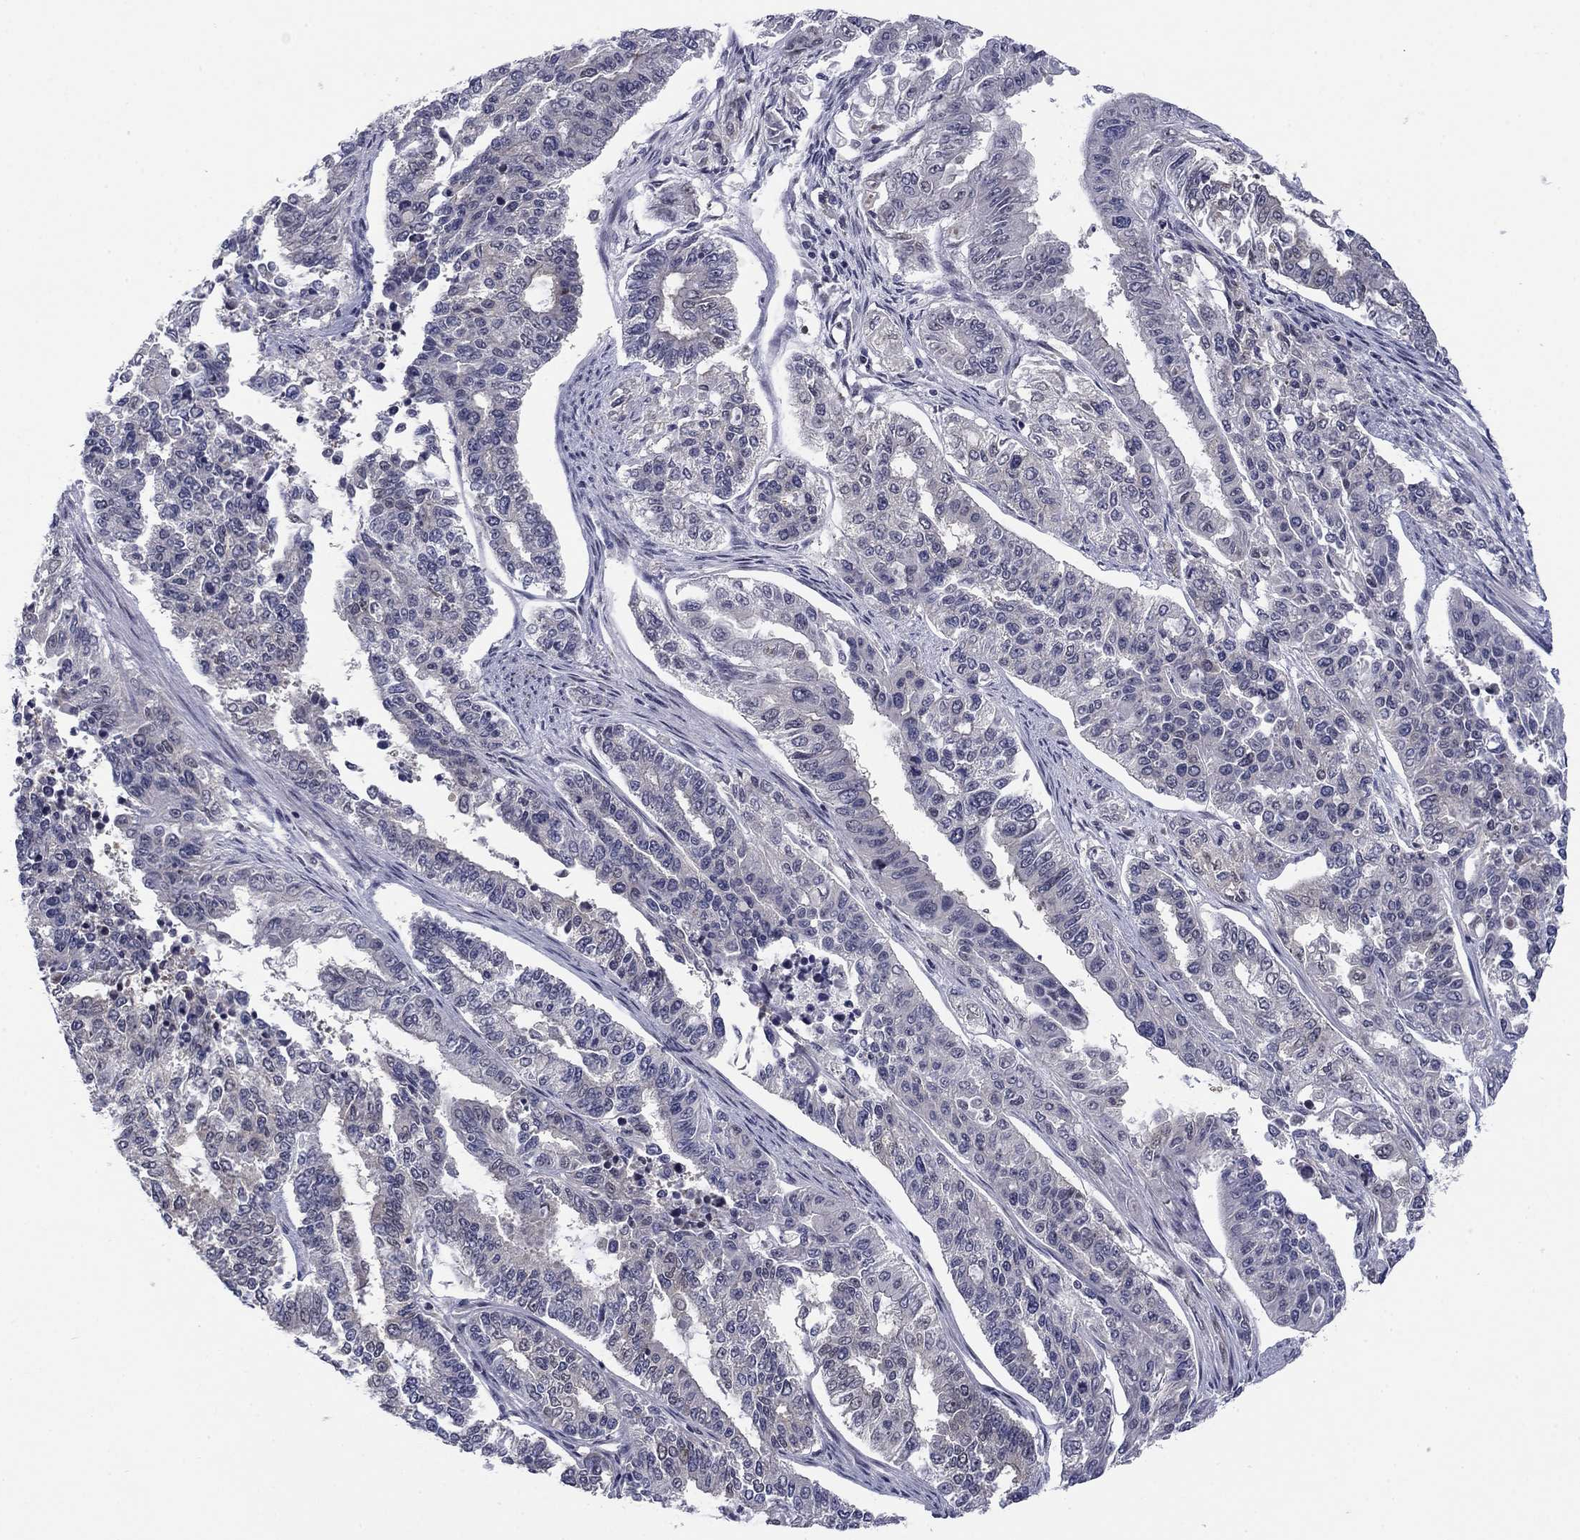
{"staining": {"intensity": "negative", "quantity": "none", "location": "none"}, "tissue": "endometrial cancer", "cell_type": "Tumor cells", "image_type": "cancer", "snomed": [{"axis": "morphology", "description": "Adenocarcinoma, NOS"}, {"axis": "topography", "description": "Uterus"}], "caption": "Tumor cells show no significant expression in adenocarcinoma (endometrial).", "gene": "TIGD4", "patient": {"sex": "female", "age": 59}}